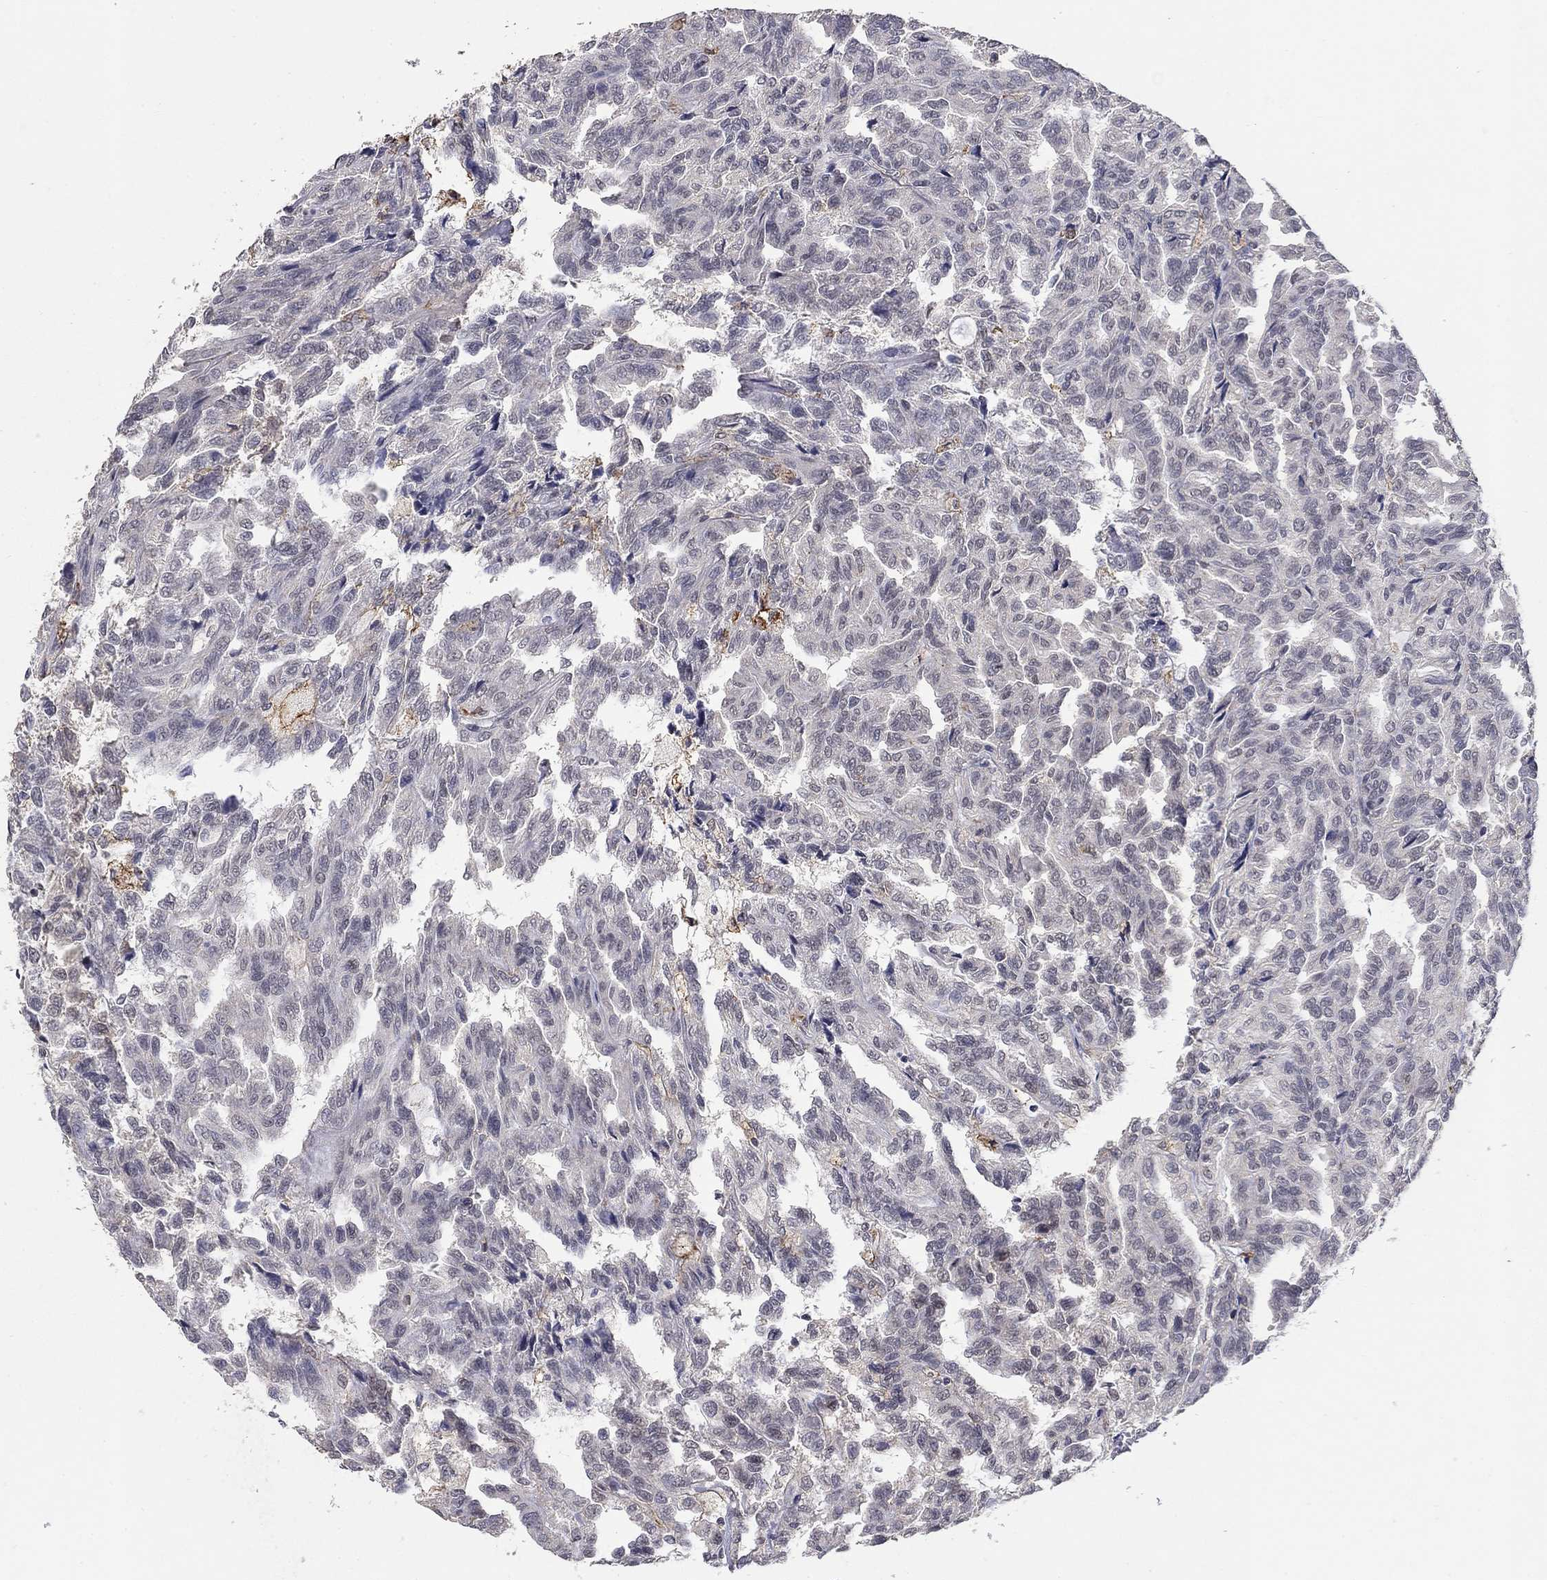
{"staining": {"intensity": "negative", "quantity": "none", "location": "none"}, "tissue": "renal cancer", "cell_type": "Tumor cells", "image_type": "cancer", "snomed": [{"axis": "morphology", "description": "Adenocarcinoma, NOS"}, {"axis": "topography", "description": "Kidney"}], "caption": "Tumor cells show no significant protein staining in renal cancer (adenocarcinoma).", "gene": "GRIA3", "patient": {"sex": "male", "age": 79}}